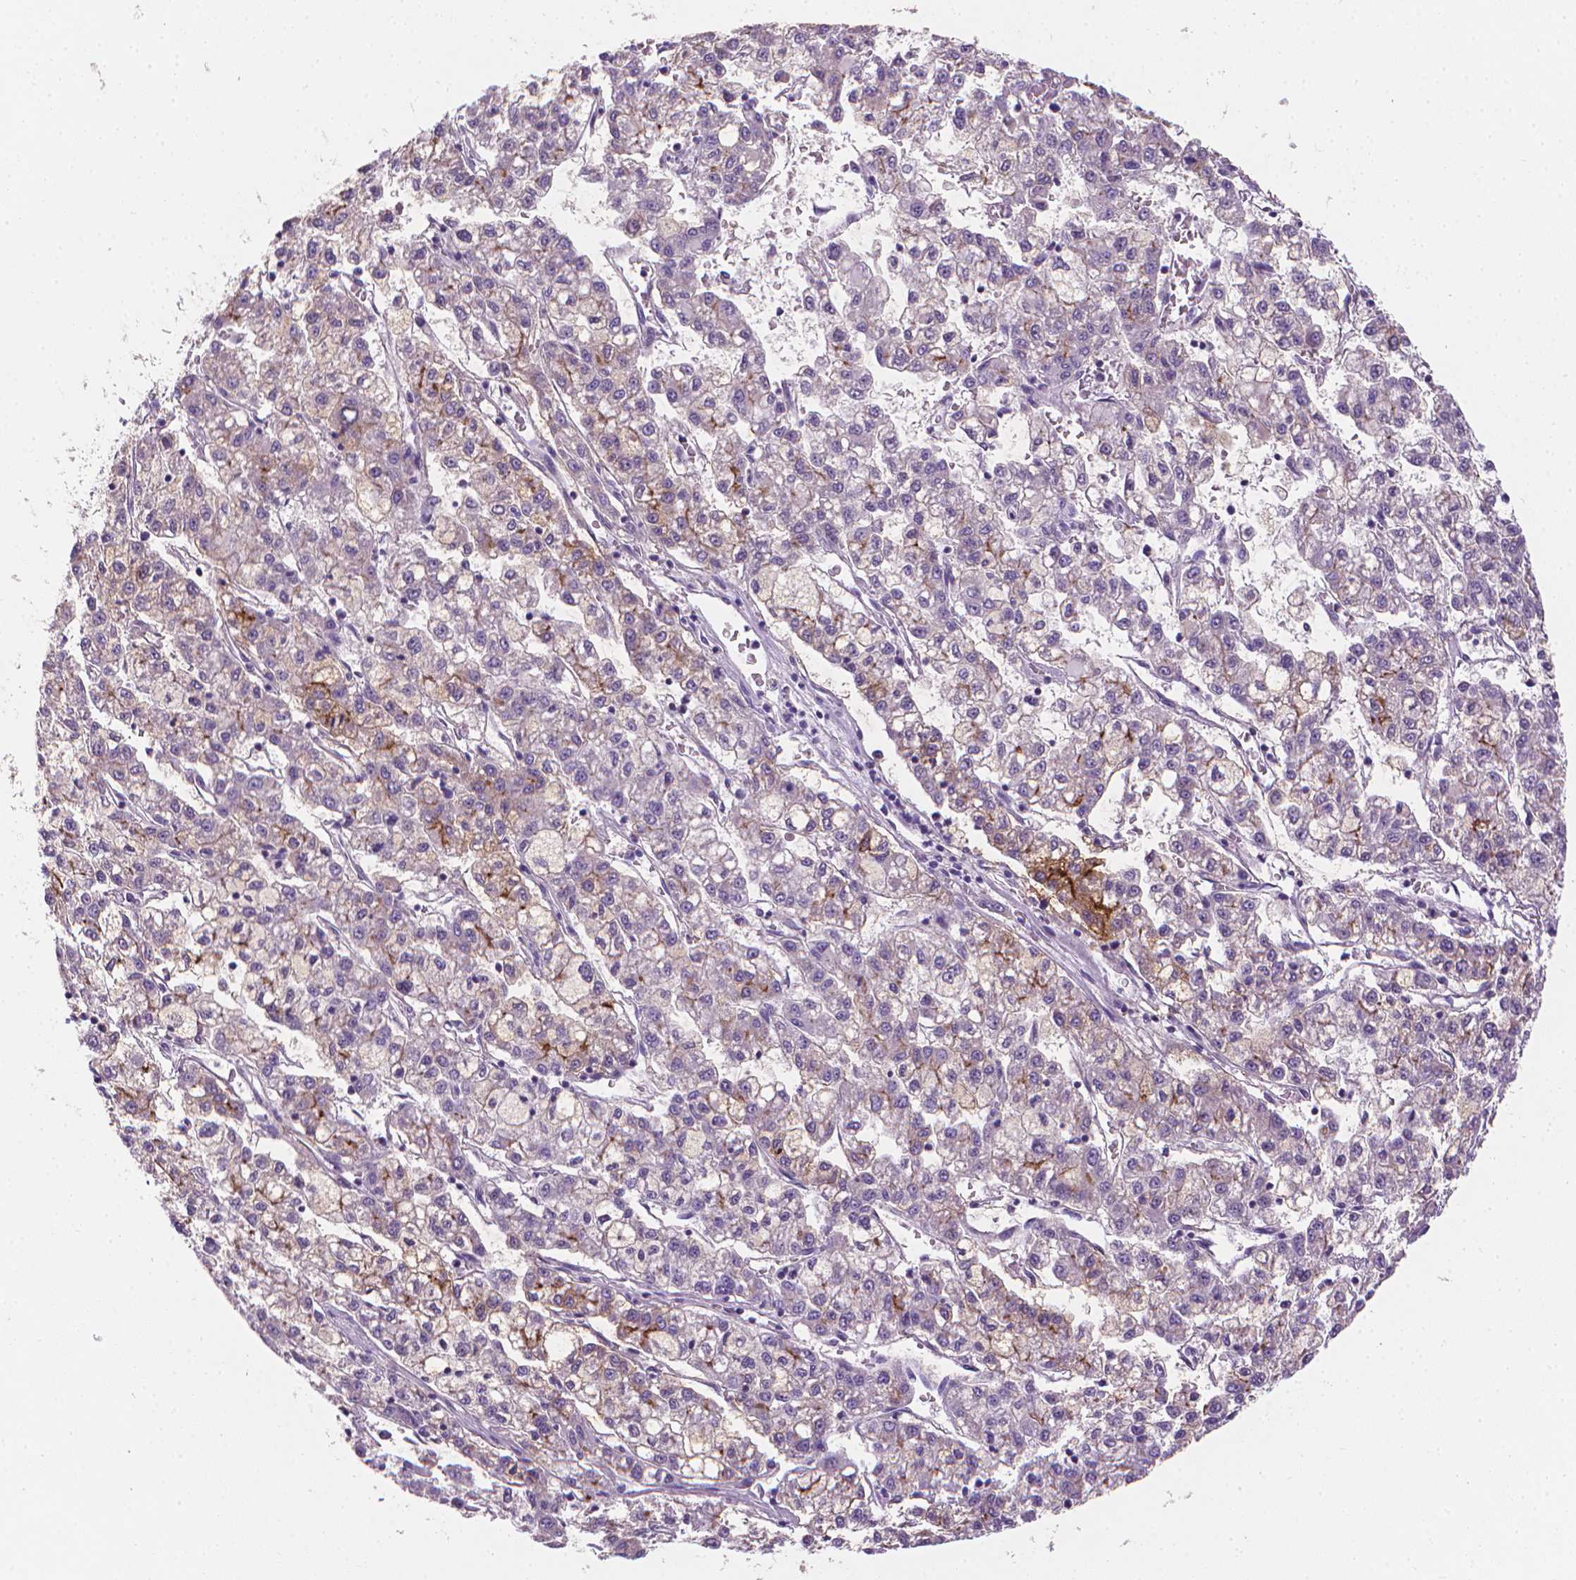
{"staining": {"intensity": "moderate", "quantity": "<25%", "location": "cytoplasmic/membranous"}, "tissue": "liver cancer", "cell_type": "Tumor cells", "image_type": "cancer", "snomed": [{"axis": "morphology", "description": "Carcinoma, Hepatocellular, NOS"}, {"axis": "topography", "description": "Liver"}], "caption": "Immunohistochemical staining of hepatocellular carcinoma (liver) shows low levels of moderate cytoplasmic/membranous positivity in about <25% of tumor cells. Nuclei are stained in blue.", "gene": "XPNPEP2", "patient": {"sex": "male", "age": 40}}